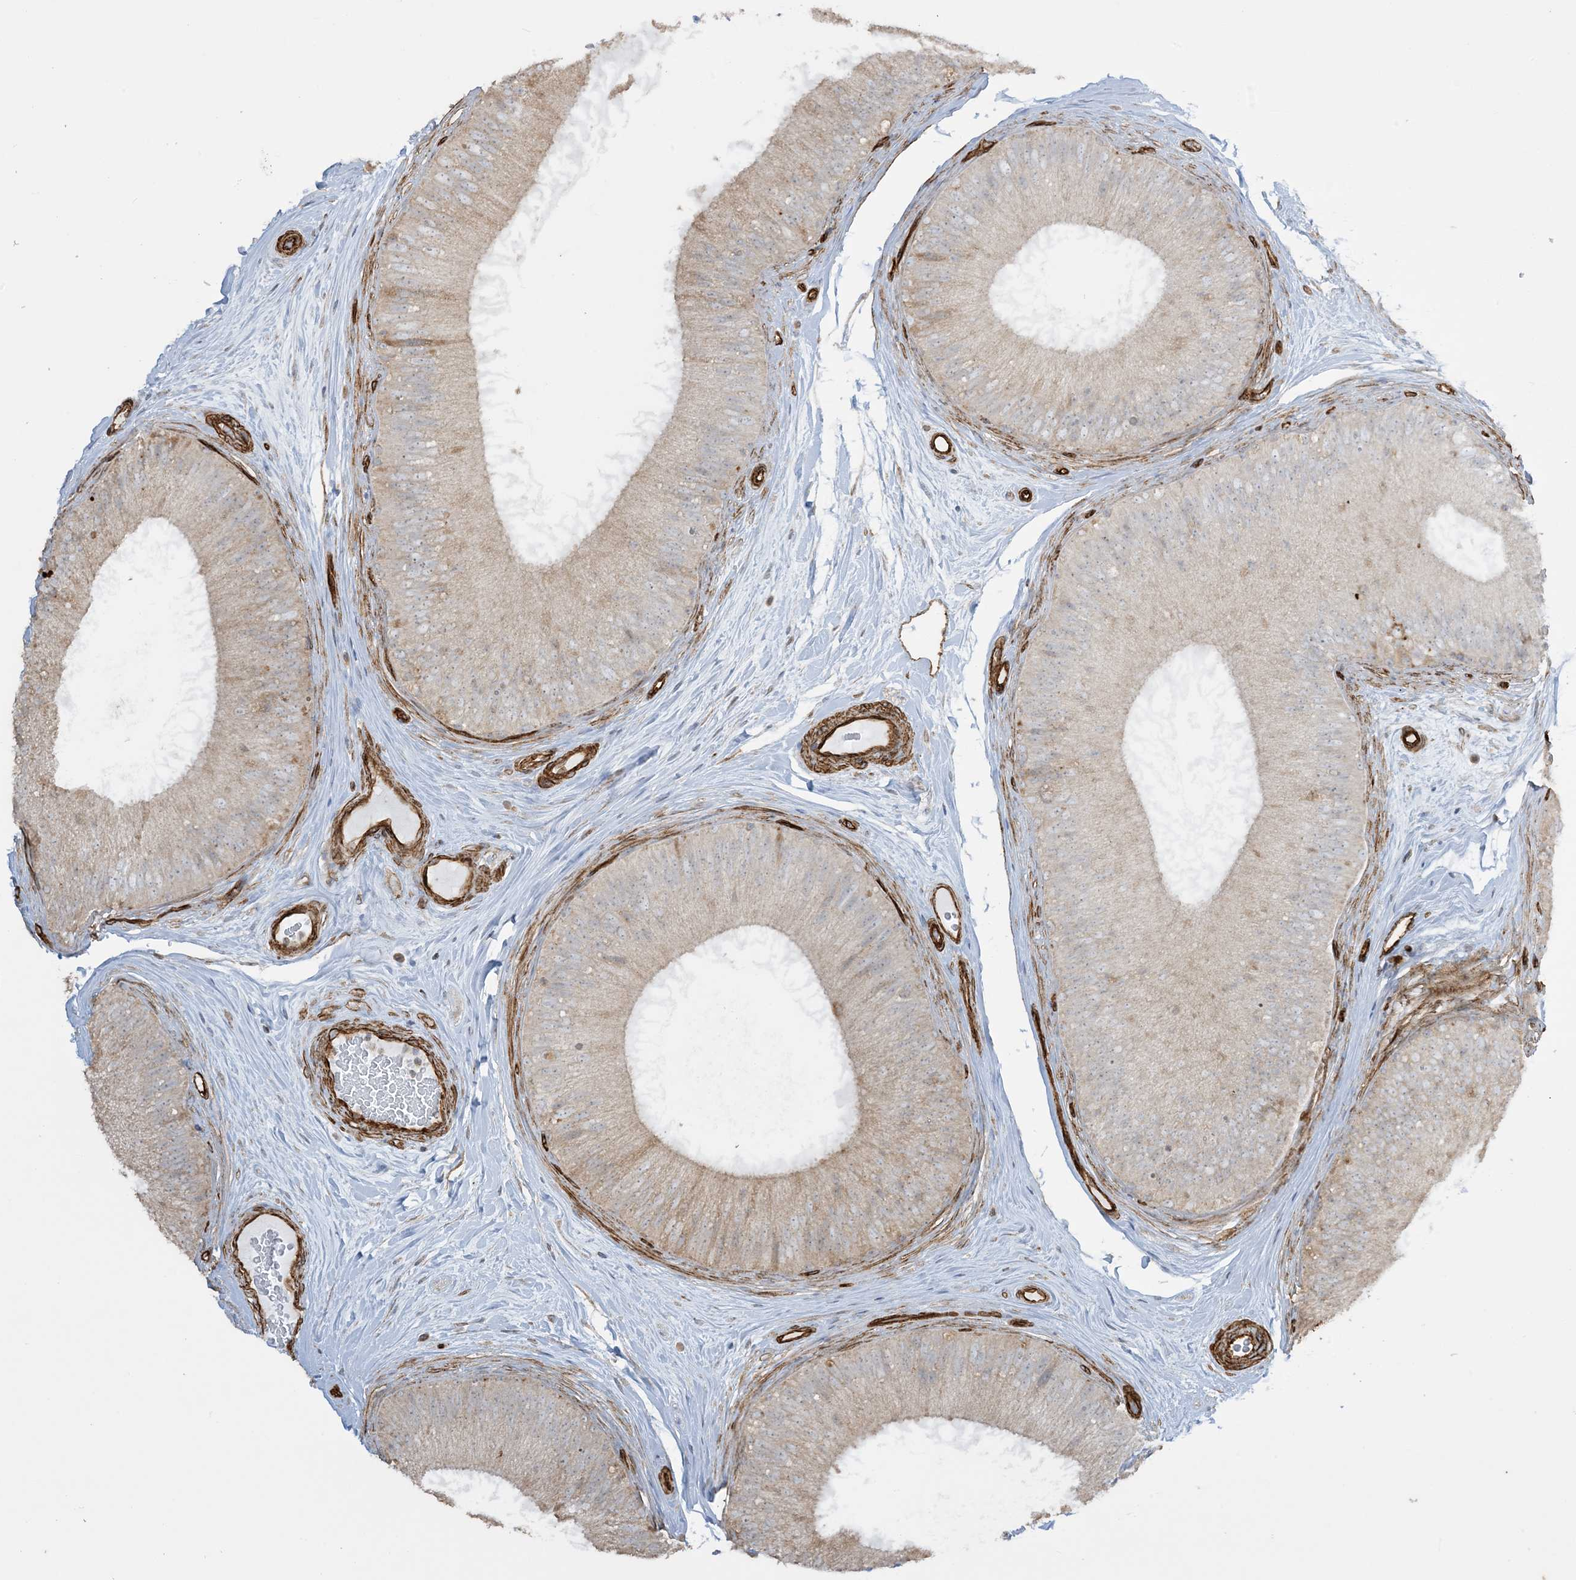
{"staining": {"intensity": "strong", "quantity": "25%-75%", "location": "cytoplasmic/membranous"}, "tissue": "epididymis", "cell_type": "Glandular cells", "image_type": "normal", "snomed": [{"axis": "morphology", "description": "Normal tissue, NOS"}, {"axis": "topography", "description": "Epididymis"}], "caption": "A photomicrograph of epididymis stained for a protein shows strong cytoplasmic/membranous brown staining in glandular cells. (brown staining indicates protein expression, while blue staining denotes nuclei).", "gene": "AGA", "patient": {"sex": "male", "age": 45}}